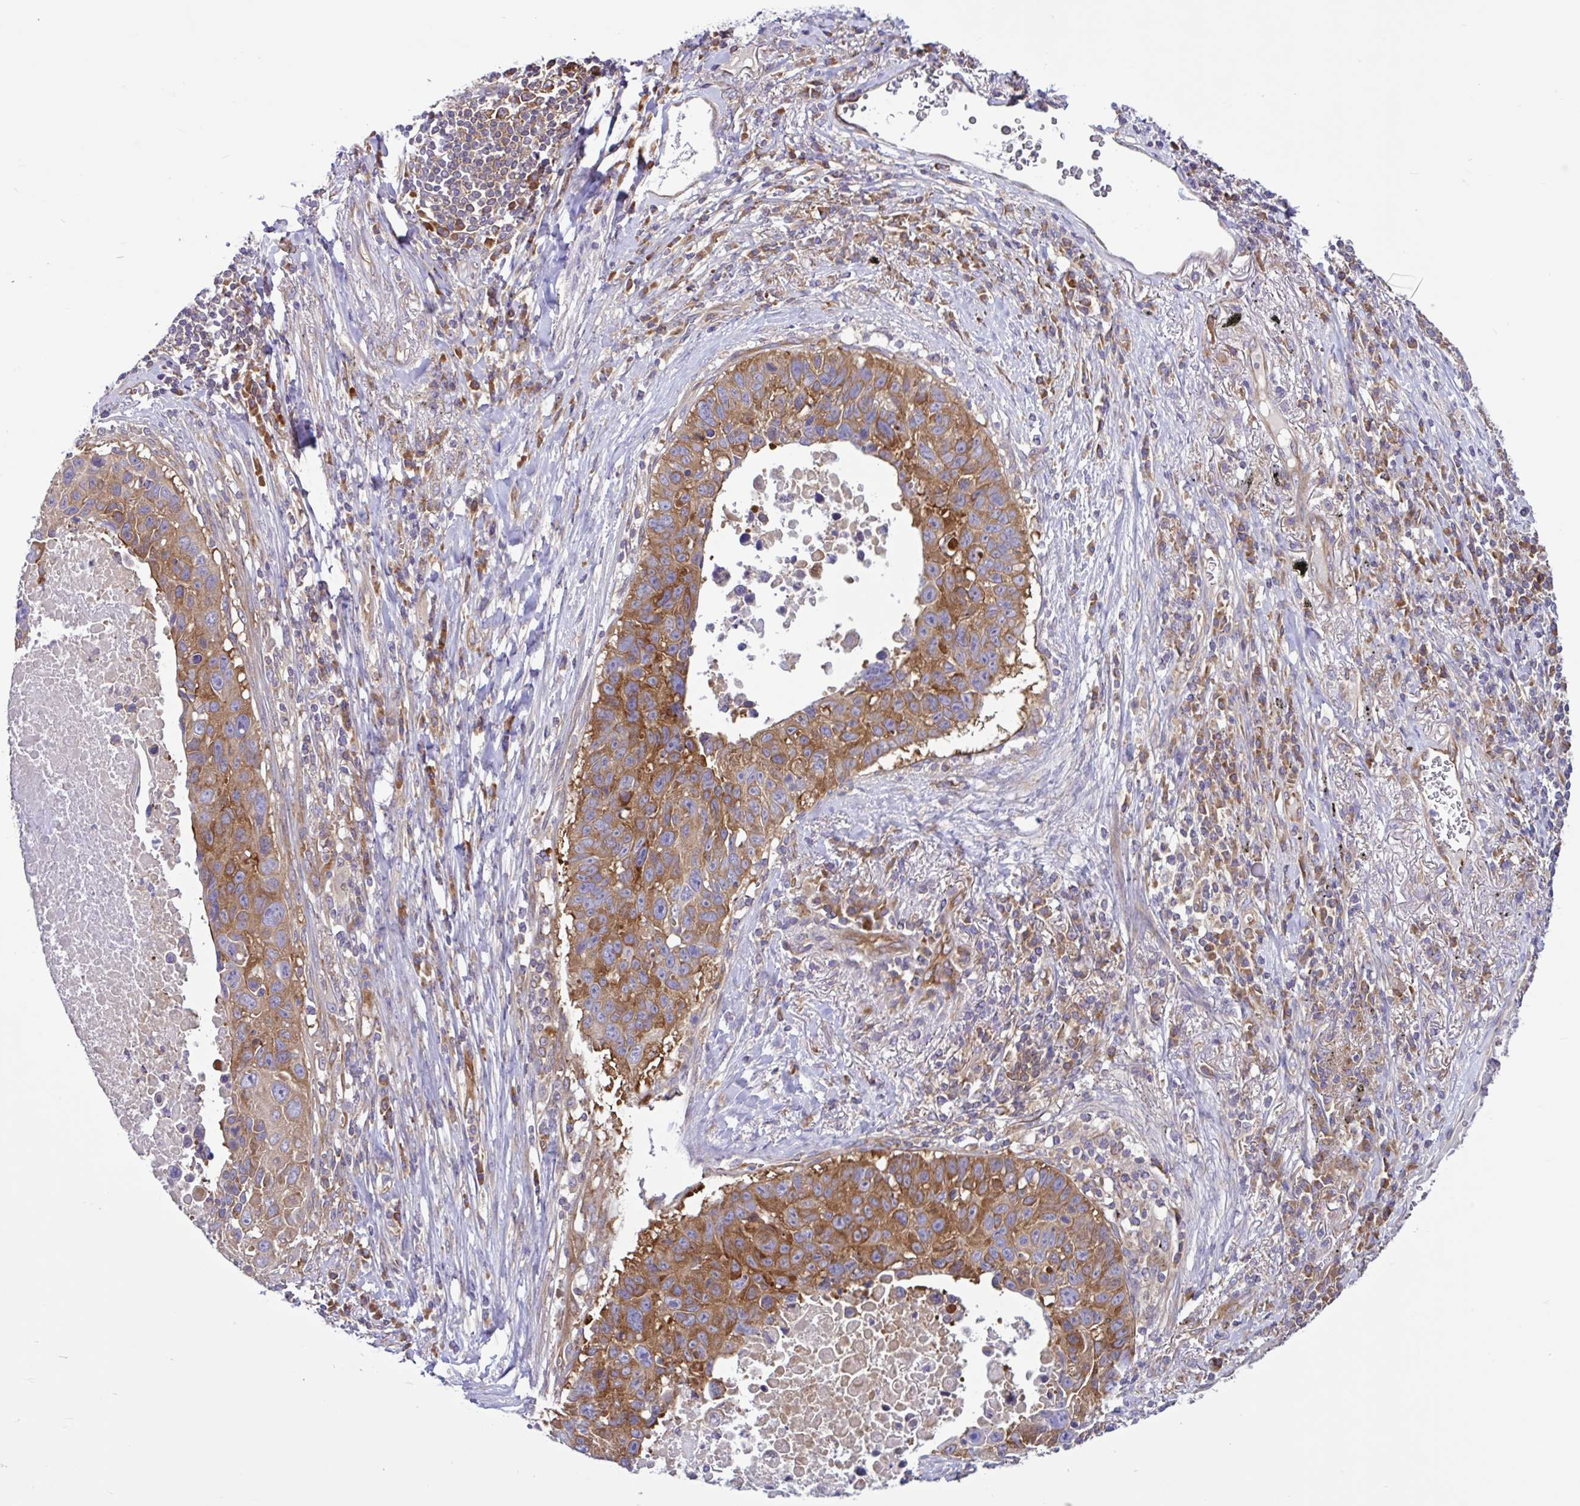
{"staining": {"intensity": "moderate", "quantity": ">75%", "location": "cytoplasmic/membranous"}, "tissue": "lung cancer", "cell_type": "Tumor cells", "image_type": "cancer", "snomed": [{"axis": "morphology", "description": "Squamous cell carcinoma, NOS"}, {"axis": "topography", "description": "Lung"}], "caption": "An image of human lung cancer (squamous cell carcinoma) stained for a protein shows moderate cytoplasmic/membranous brown staining in tumor cells.", "gene": "LARS1", "patient": {"sex": "male", "age": 66}}